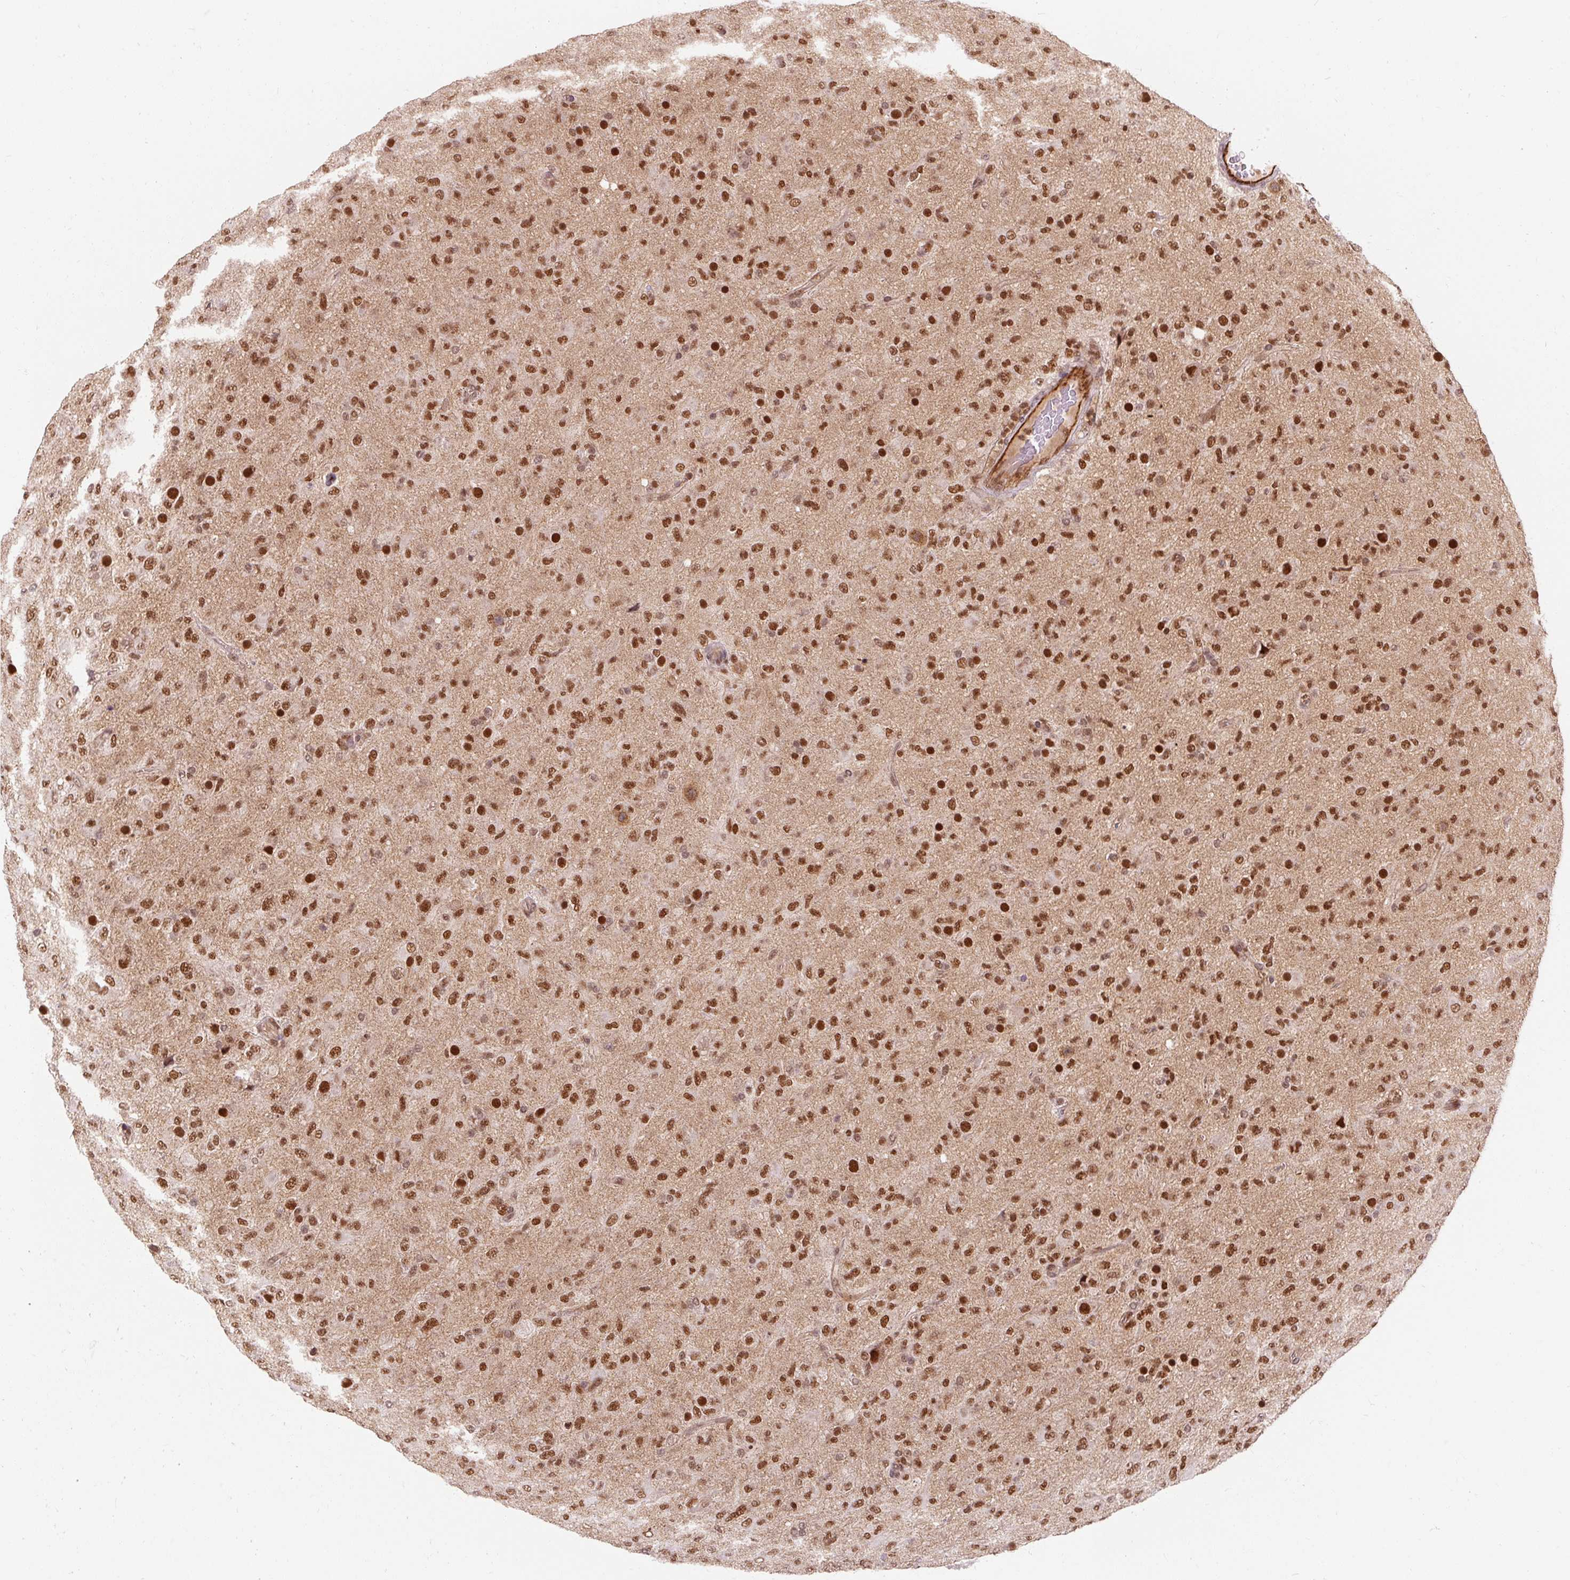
{"staining": {"intensity": "strong", "quantity": ">75%", "location": "nuclear"}, "tissue": "glioma", "cell_type": "Tumor cells", "image_type": "cancer", "snomed": [{"axis": "morphology", "description": "Glioma, malignant, Low grade"}, {"axis": "topography", "description": "Brain"}], "caption": "This image exhibits IHC staining of human glioma, with high strong nuclear positivity in about >75% of tumor cells.", "gene": "CSTF1", "patient": {"sex": "male", "age": 65}}